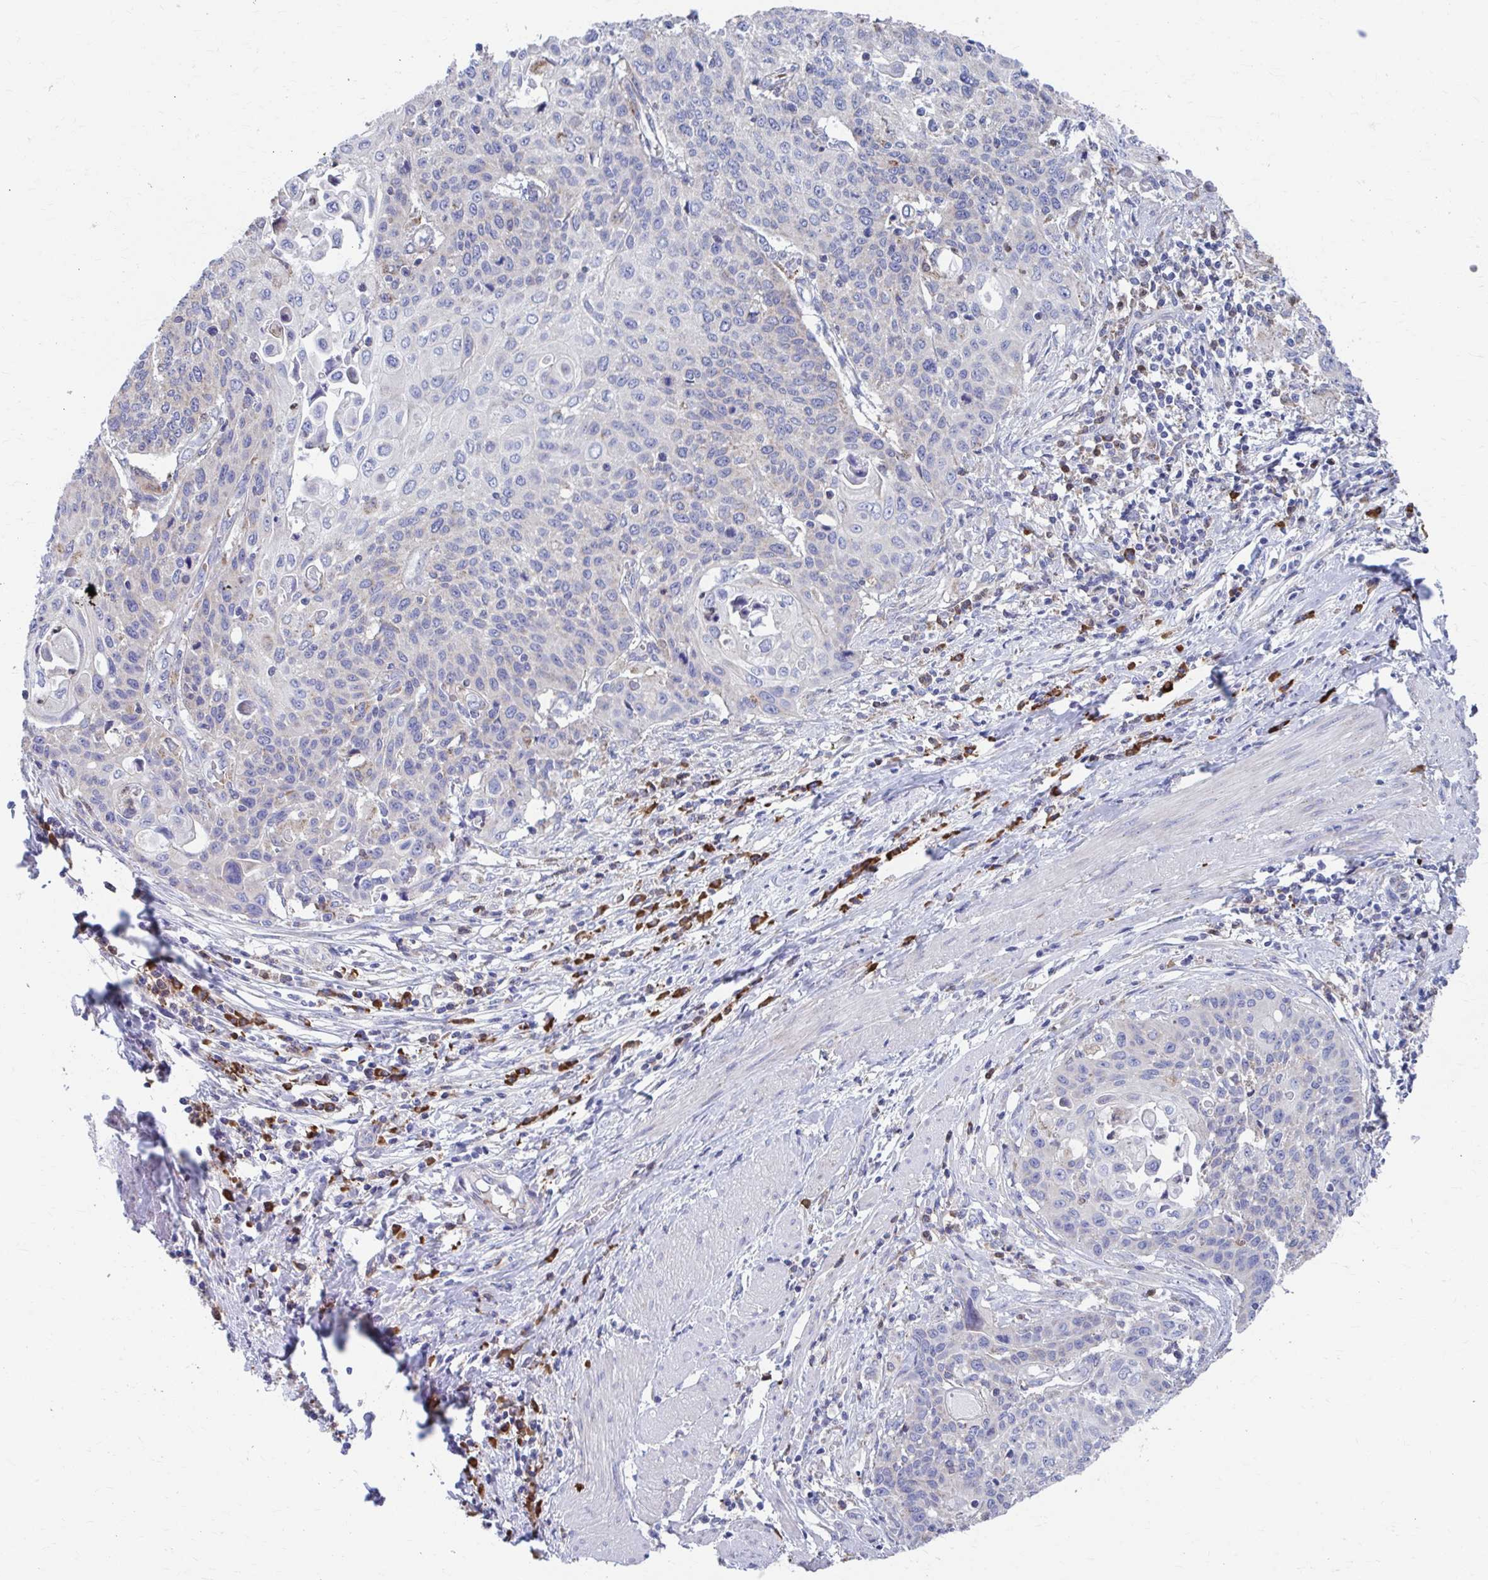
{"staining": {"intensity": "negative", "quantity": "none", "location": "none"}, "tissue": "cervical cancer", "cell_type": "Tumor cells", "image_type": "cancer", "snomed": [{"axis": "morphology", "description": "Squamous cell carcinoma, NOS"}, {"axis": "topography", "description": "Cervix"}], "caption": "The immunohistochemistry image has no significant staining in tumor cells of squamous cell carcinoma (cervical) tissue. Nuclei are stained in blue.", "gene": "FKBP2", "patient": {"sex": "female", "age": 65}}